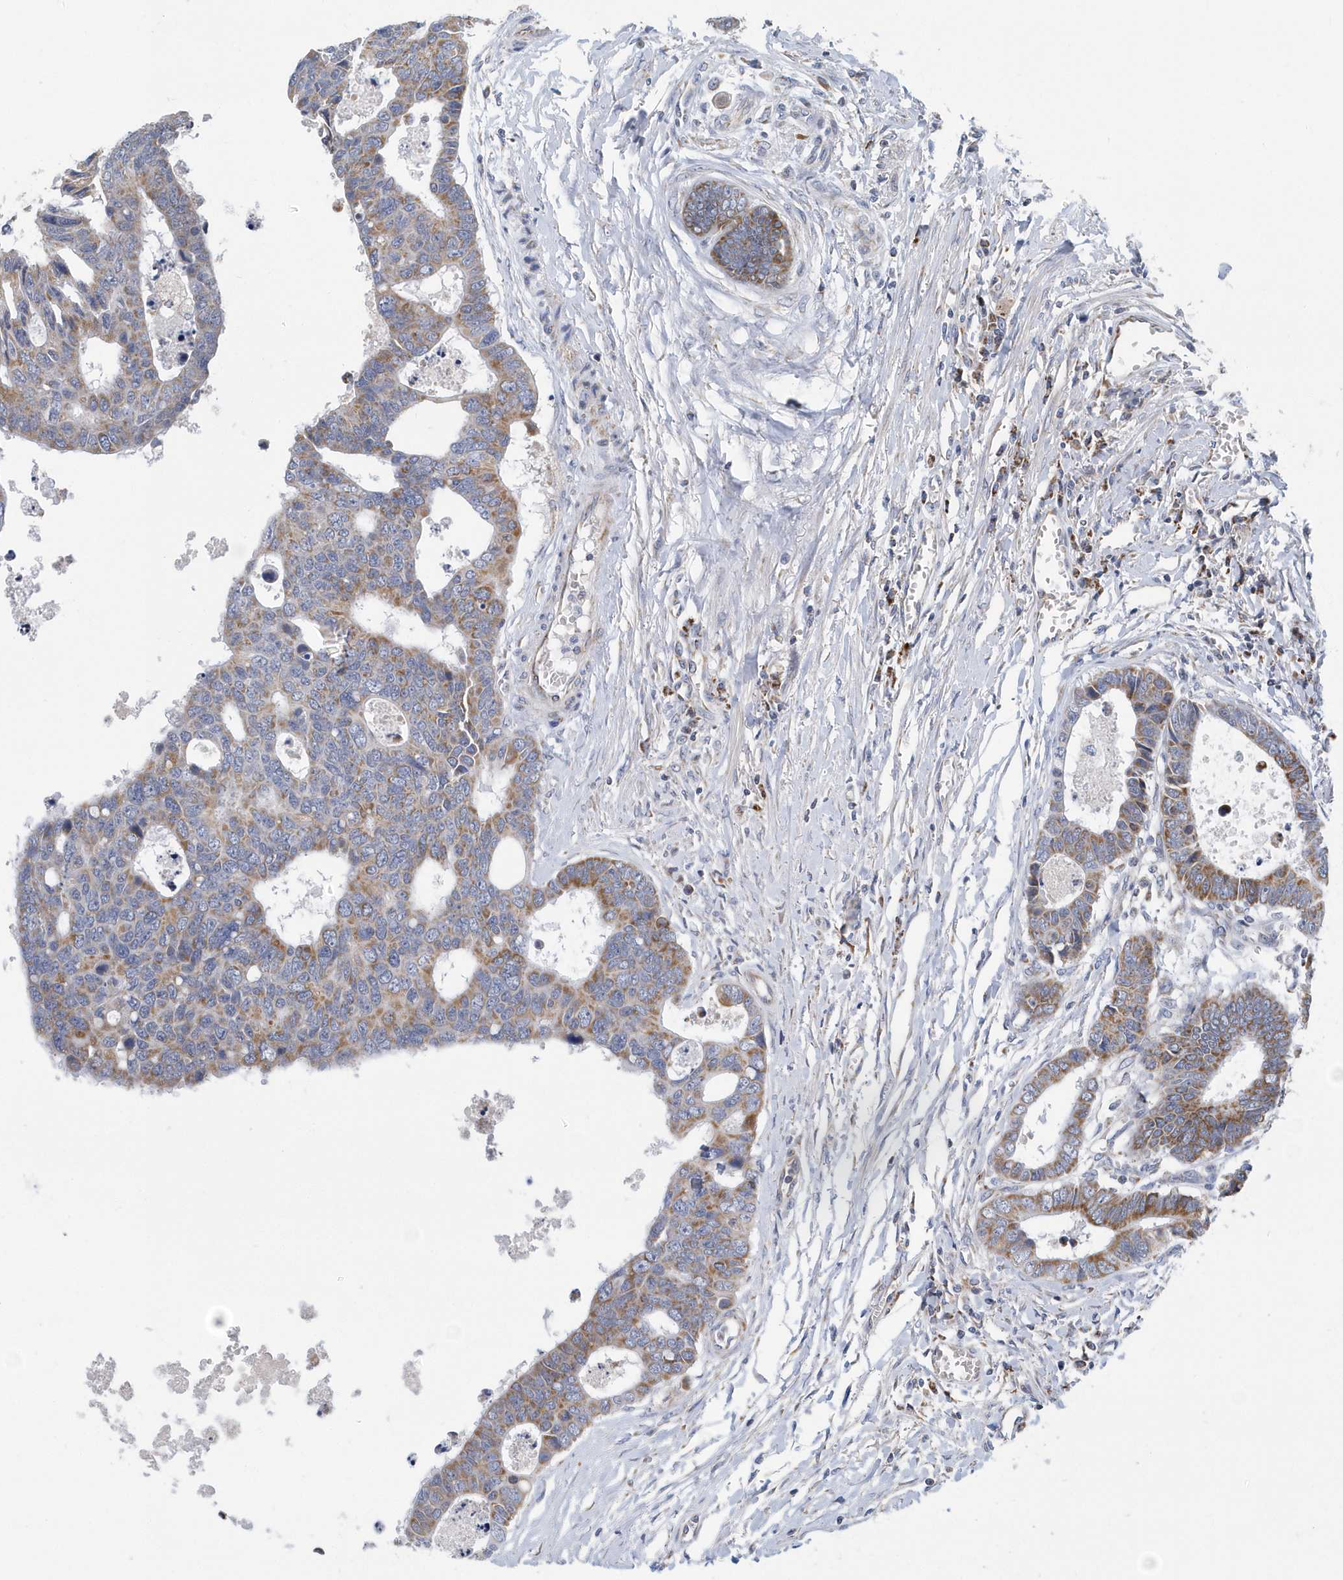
{"staining": {"intensity": "moderate", "quantity": ">75%", "location": "cytoplasmic/membranous"}, "tissue": "colorectal cancer", "cell_type": "Tumor cells", "image_type": "cancer", "snomed": [{"axis": "morphology", "description": "Adenocarcinoma, NOS"}, {"axis": "topography", "description": "Rectum"}], "caption": "Protein staining by immunohistochemistry (IHC) demonstrates moderate cytoplasmic/membranous staining in about >75% of tumor cells in adenocarcinoma (colorectal). (DAB (3,3'-diaminobenzidine) IHC, brown staining for protein, blue staining for nuclei).", "gene": "VWA5B2", "patient": {"sex": "male", "age": 84}}